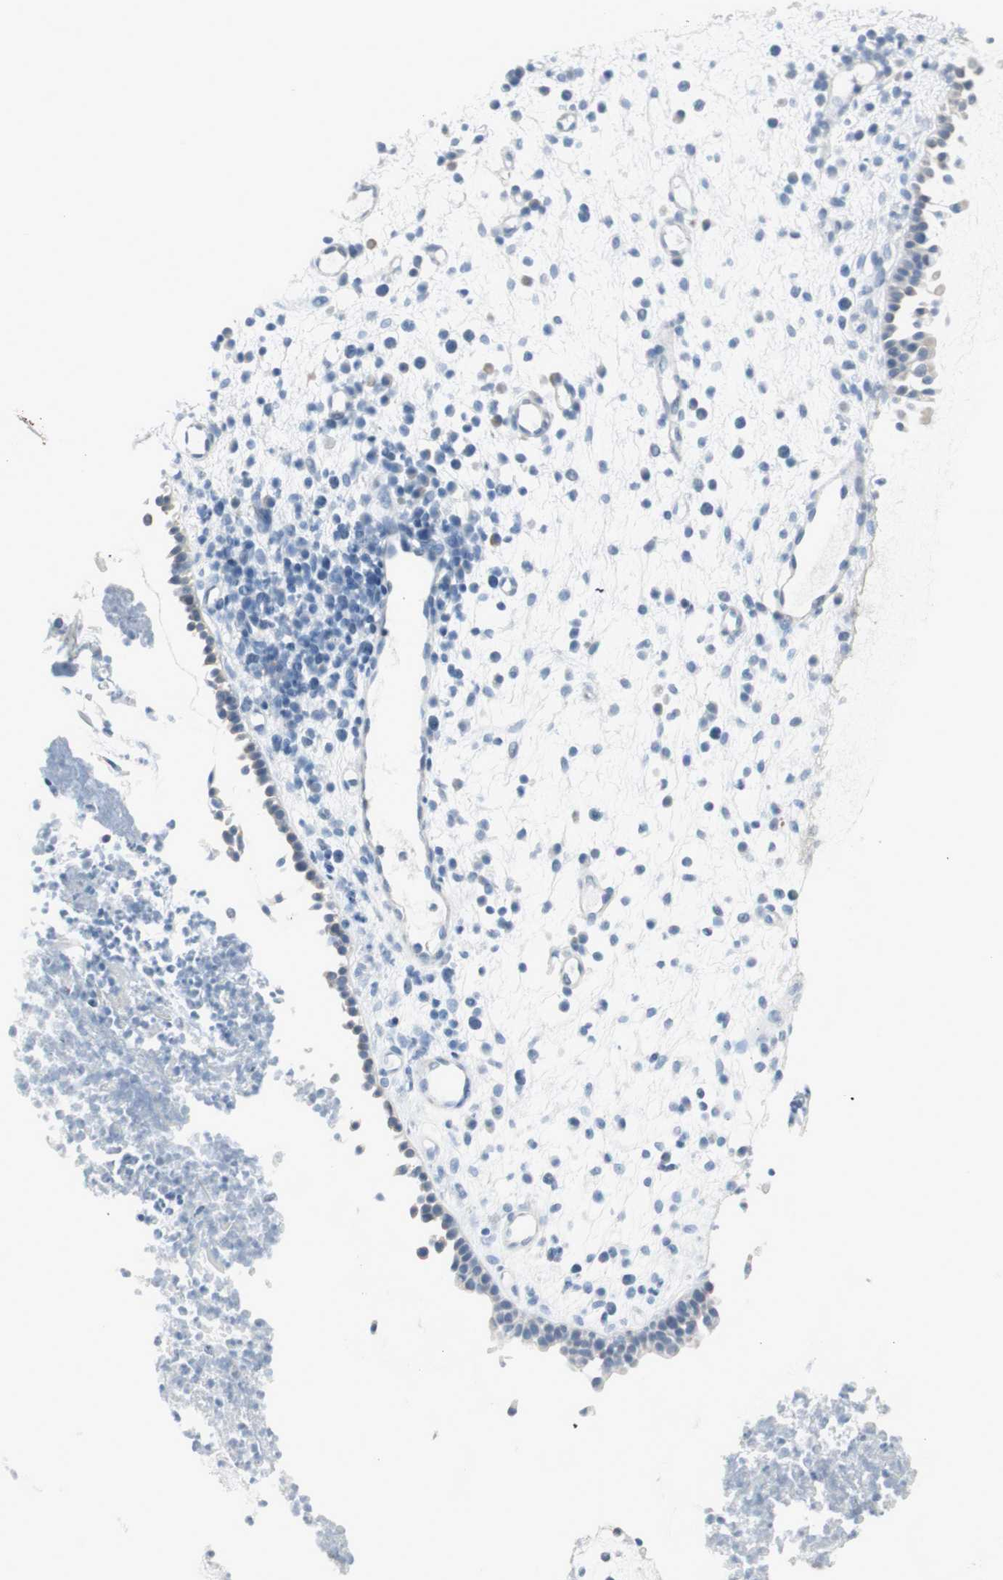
{"staining": {"intensity": "negative", "quantity": "none", "location": "none"}, "tissue": "nasopharynx", "cell_type": "Respiratory epithelial cells", "image_type": "normal", "snomed": [{"axis": "morphology", "description": "Normal tissue, NOS"}, {"axis": "topography", "description": "Nasopharynx"}], "caption": "Immunohistochemistry of benign nasopharynx demonstrates no expression in respiratory epithelial cells.", "gene": "CDHR5", "patient": {"sex": "female", "age": 51}}